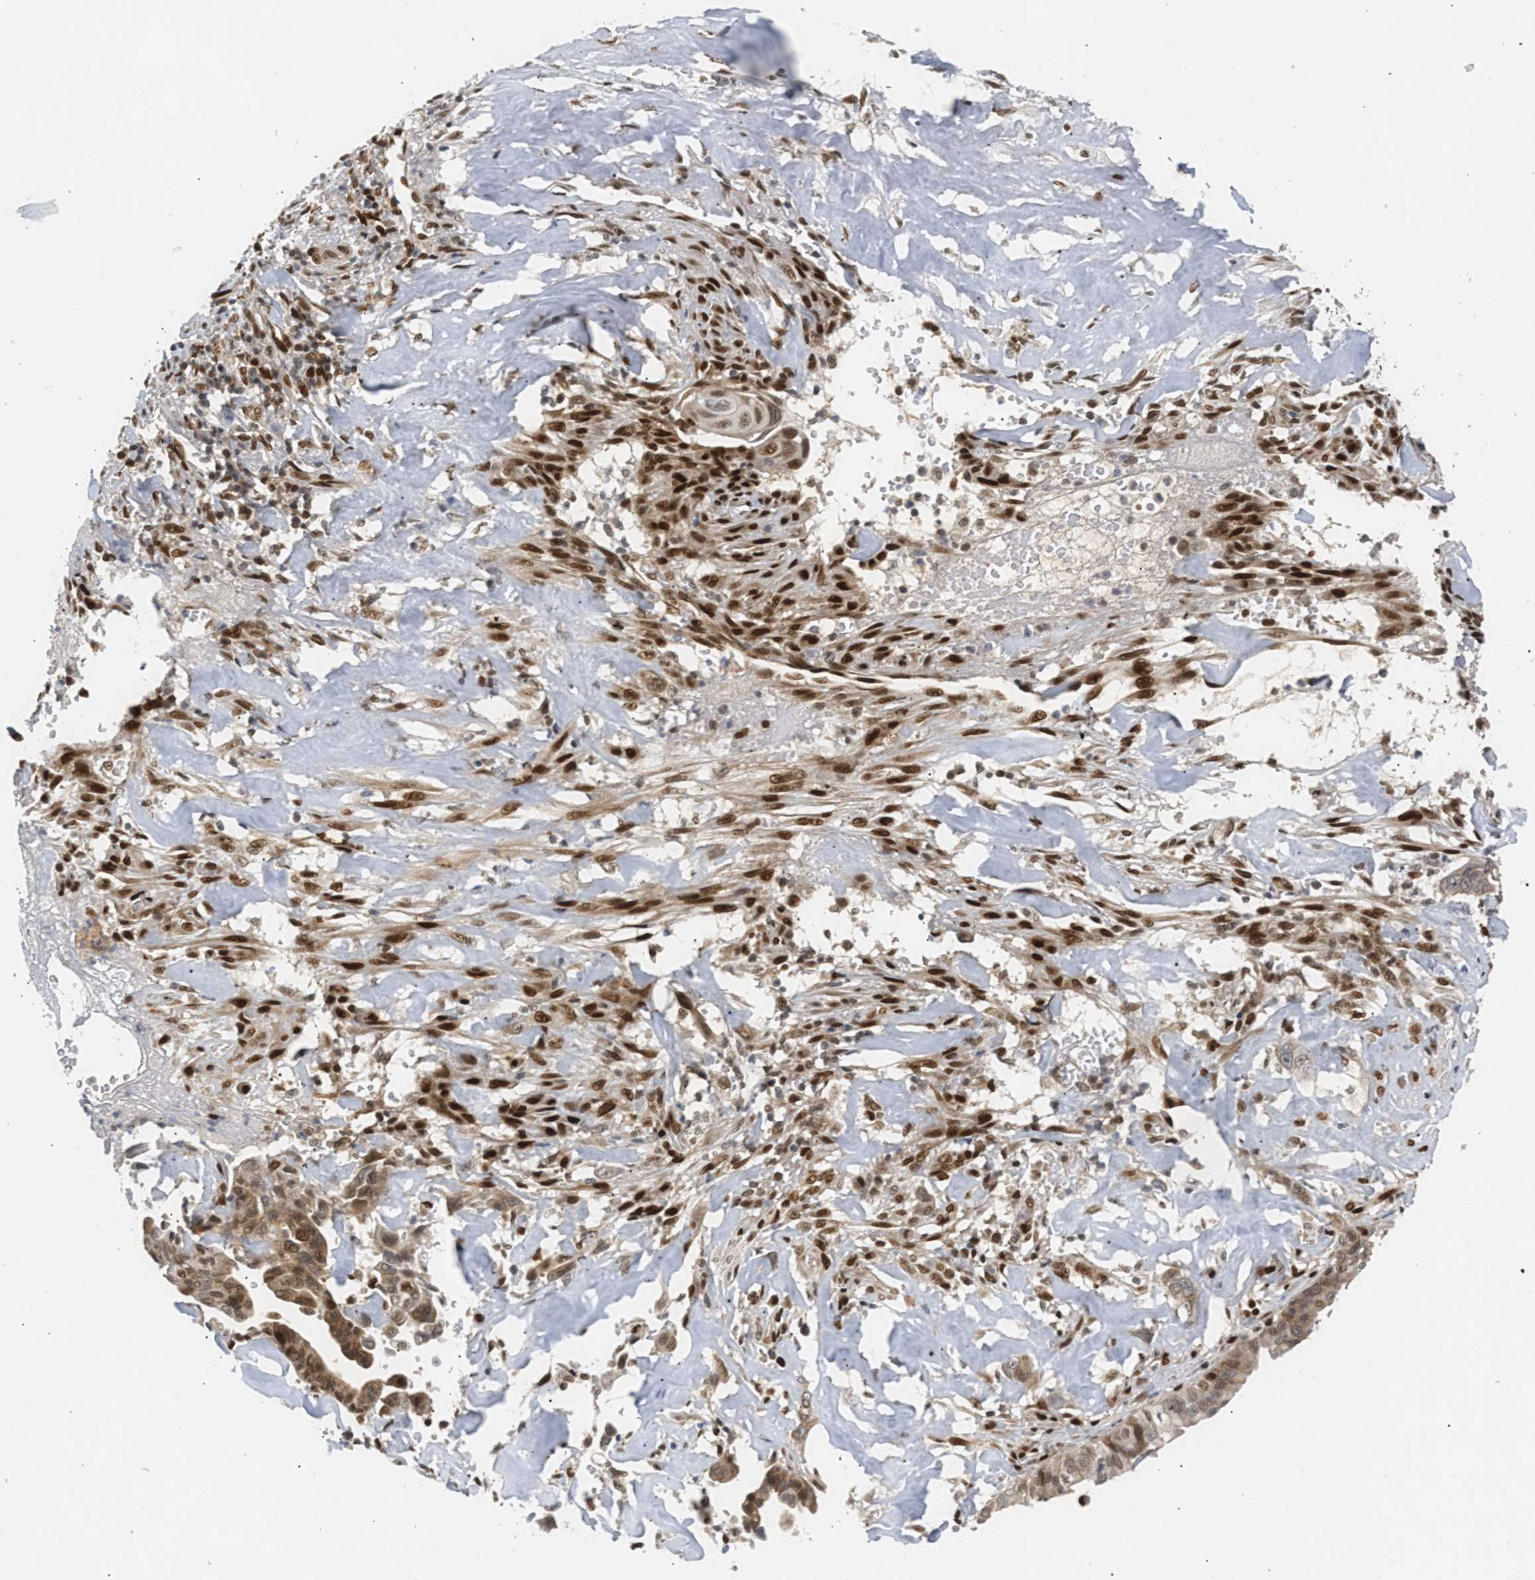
{"staining": {"intensity": "strong", "quantity": ">75%", "location": "nuclear"}, "tissue": "liver cancer", "cell_type": "Tumor cells", "image_type": "cancer", "snomed": [{"axis": "morphology", "description": "Cholangiocarcinoma"}, {"axis": "topography", "description": "Liver"}], "caption": "The micrograph demonstrates a brown stain indicating the presence of a protein in the nuclear of tumor cells in cholangiocarcinoma (liver).", "gene": "SSBP2", "patient": {"sex": "female", "age": 67}}